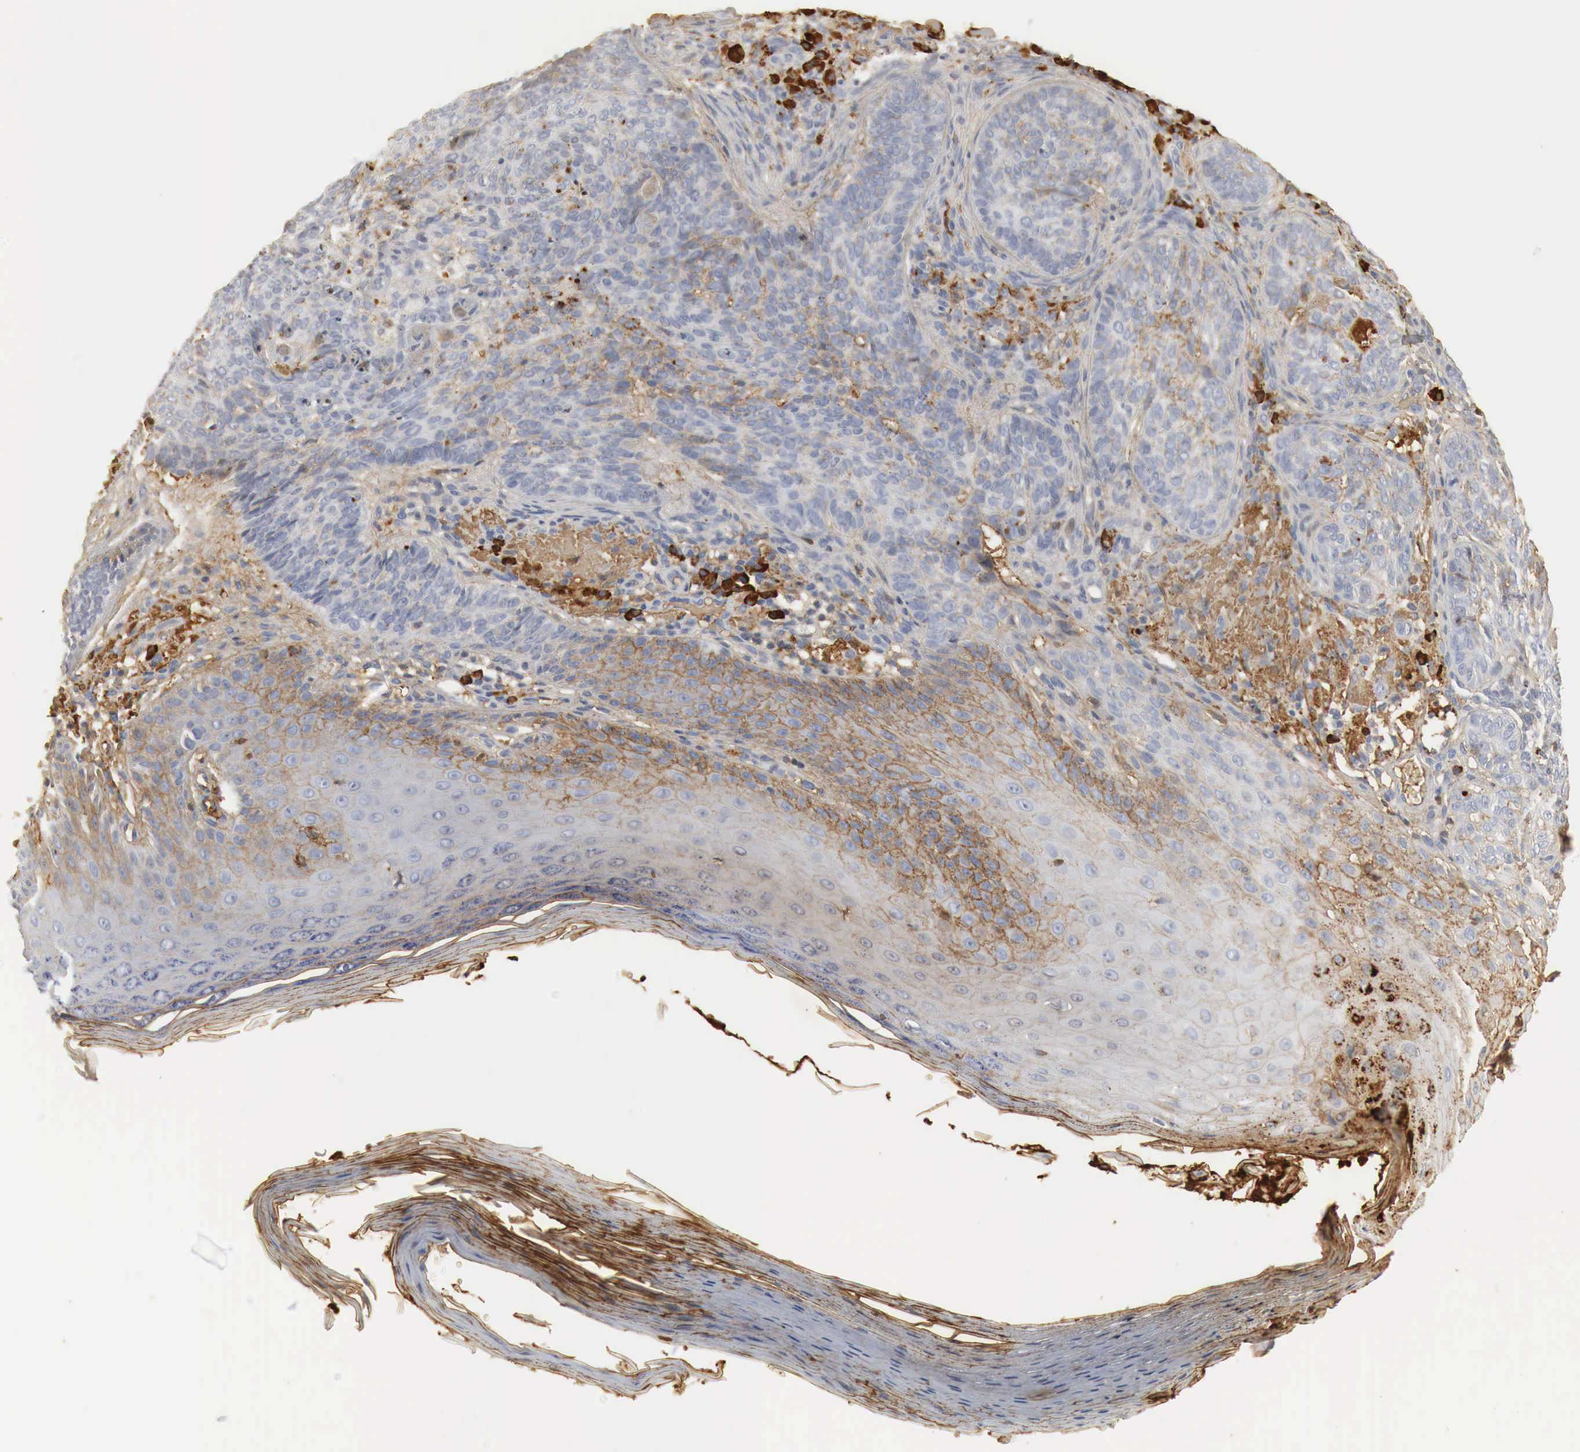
{"staining": {"intensity": "weak", "quantity": "25%-75%", "location": "cytoplasmic/membranous"}, "tissue": "skin cancer", "cell_type": "Tumor cells", "image_type": "cancer", "snomed": [{"axis": "morphology", "description": "Normal tissue, NOS"}, {"axis": "morphology", "description": "Basal cell carcinoma"}, {"axis": "topography", "description": "Skin"}], "caption": "Protein expression analysis of human skin cancer (basal cell carcinoma) reveals weak cytoplasmic/membranous positivity in approximately 25%-75% of tumor cells.", "gene": "IGLC3", "patient": {"sex": "male", "age": 74}}